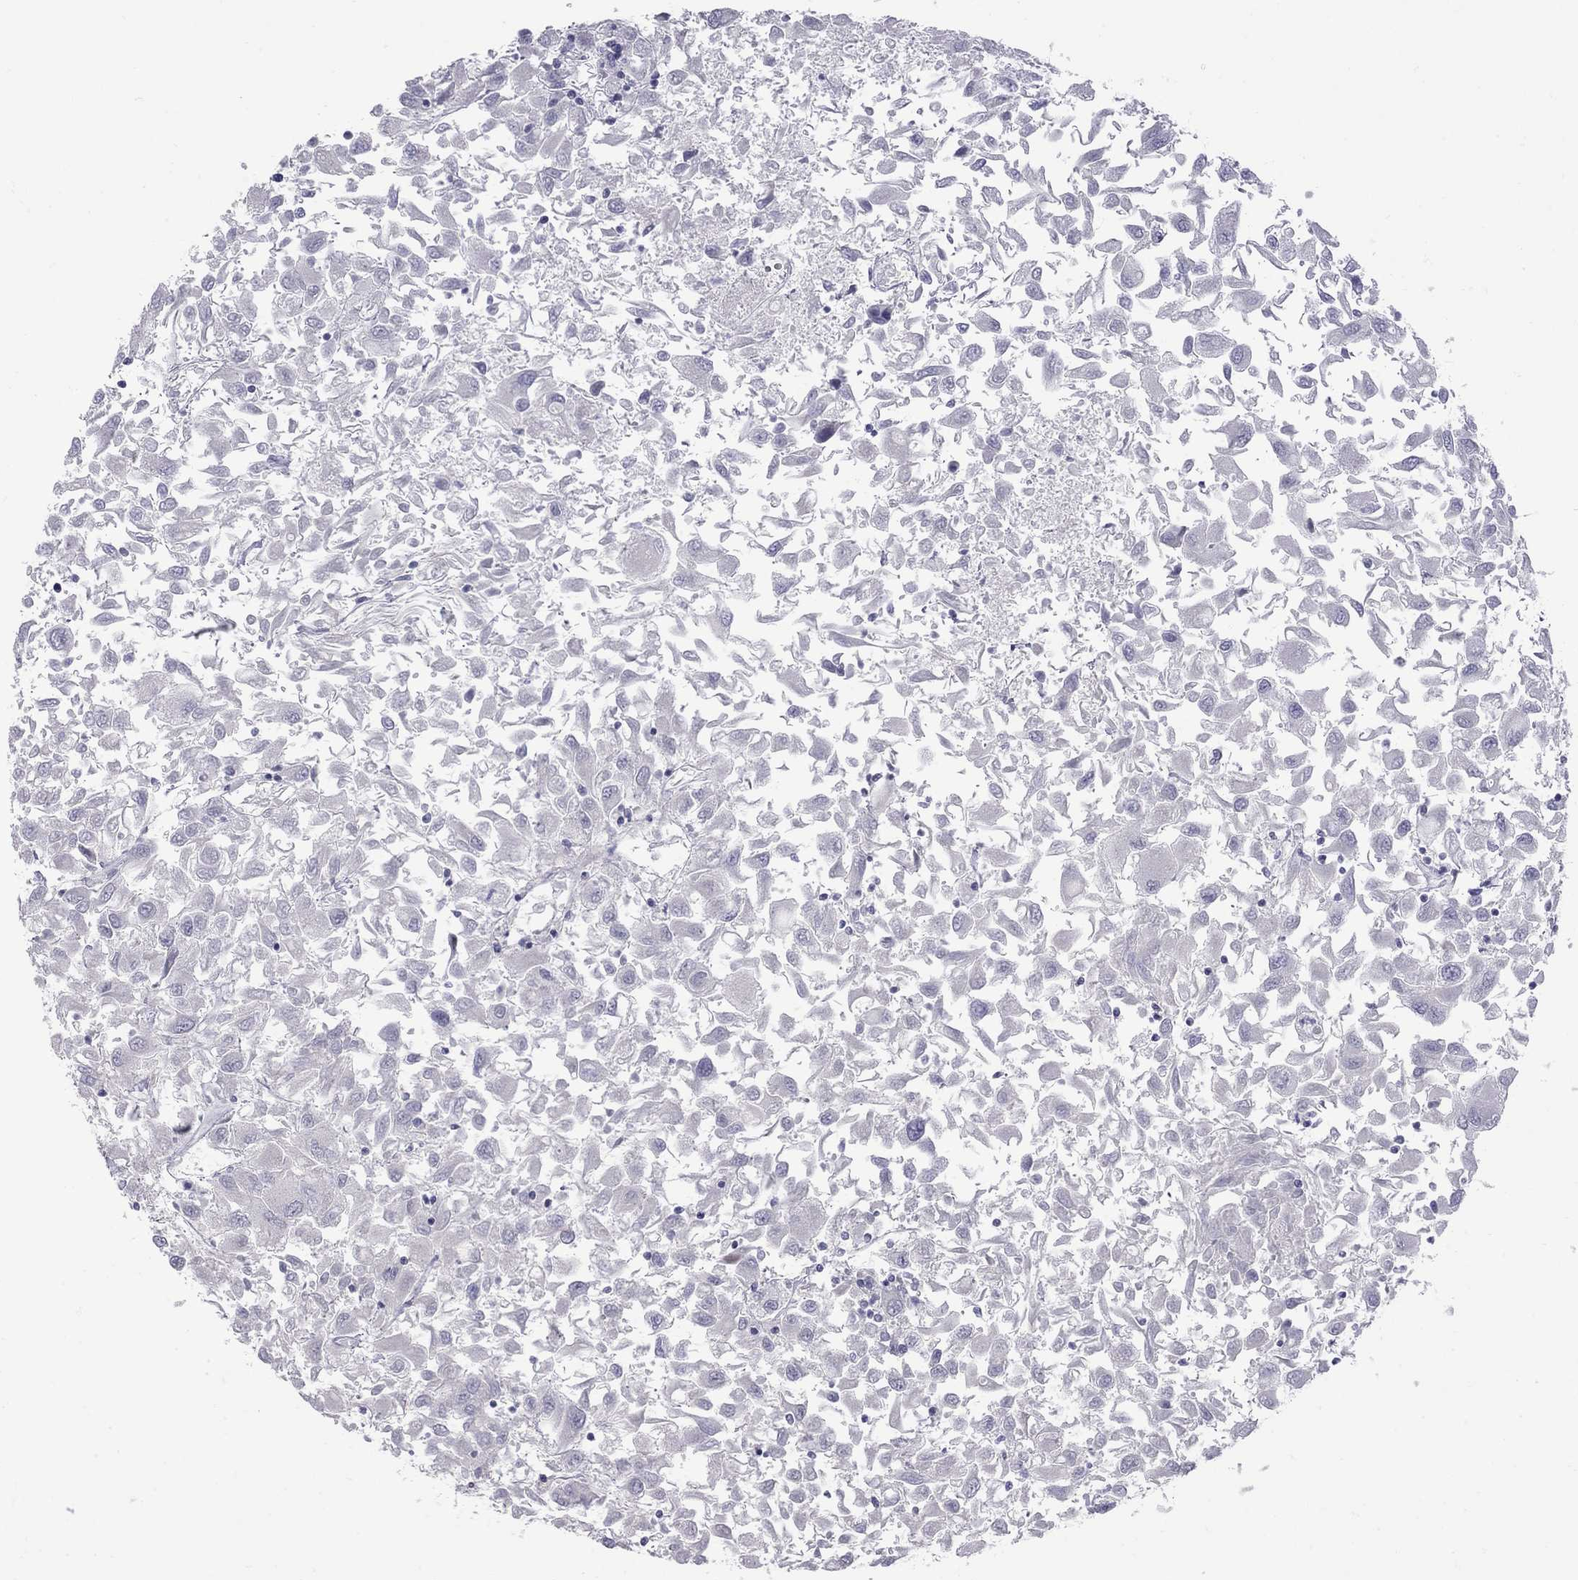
{"staining": {"intensity": "negative", "quantity": "none", "location": "none"}, "tissue": "renal cancer", "cell_type": "Tumor cells", "image_type": "cancer", "snomed": [{"axis": "morphology", "description": "Adenocarcinoma, NOS"}, {"axis": "topography", "description": "Kidney"}], "caption": "Micrograph shows no protein positivity in tumor cells of adenocarcinoma (renal) tissue.", "gene": "NRARP", "patient": {"sex": "female", "age": 76}}